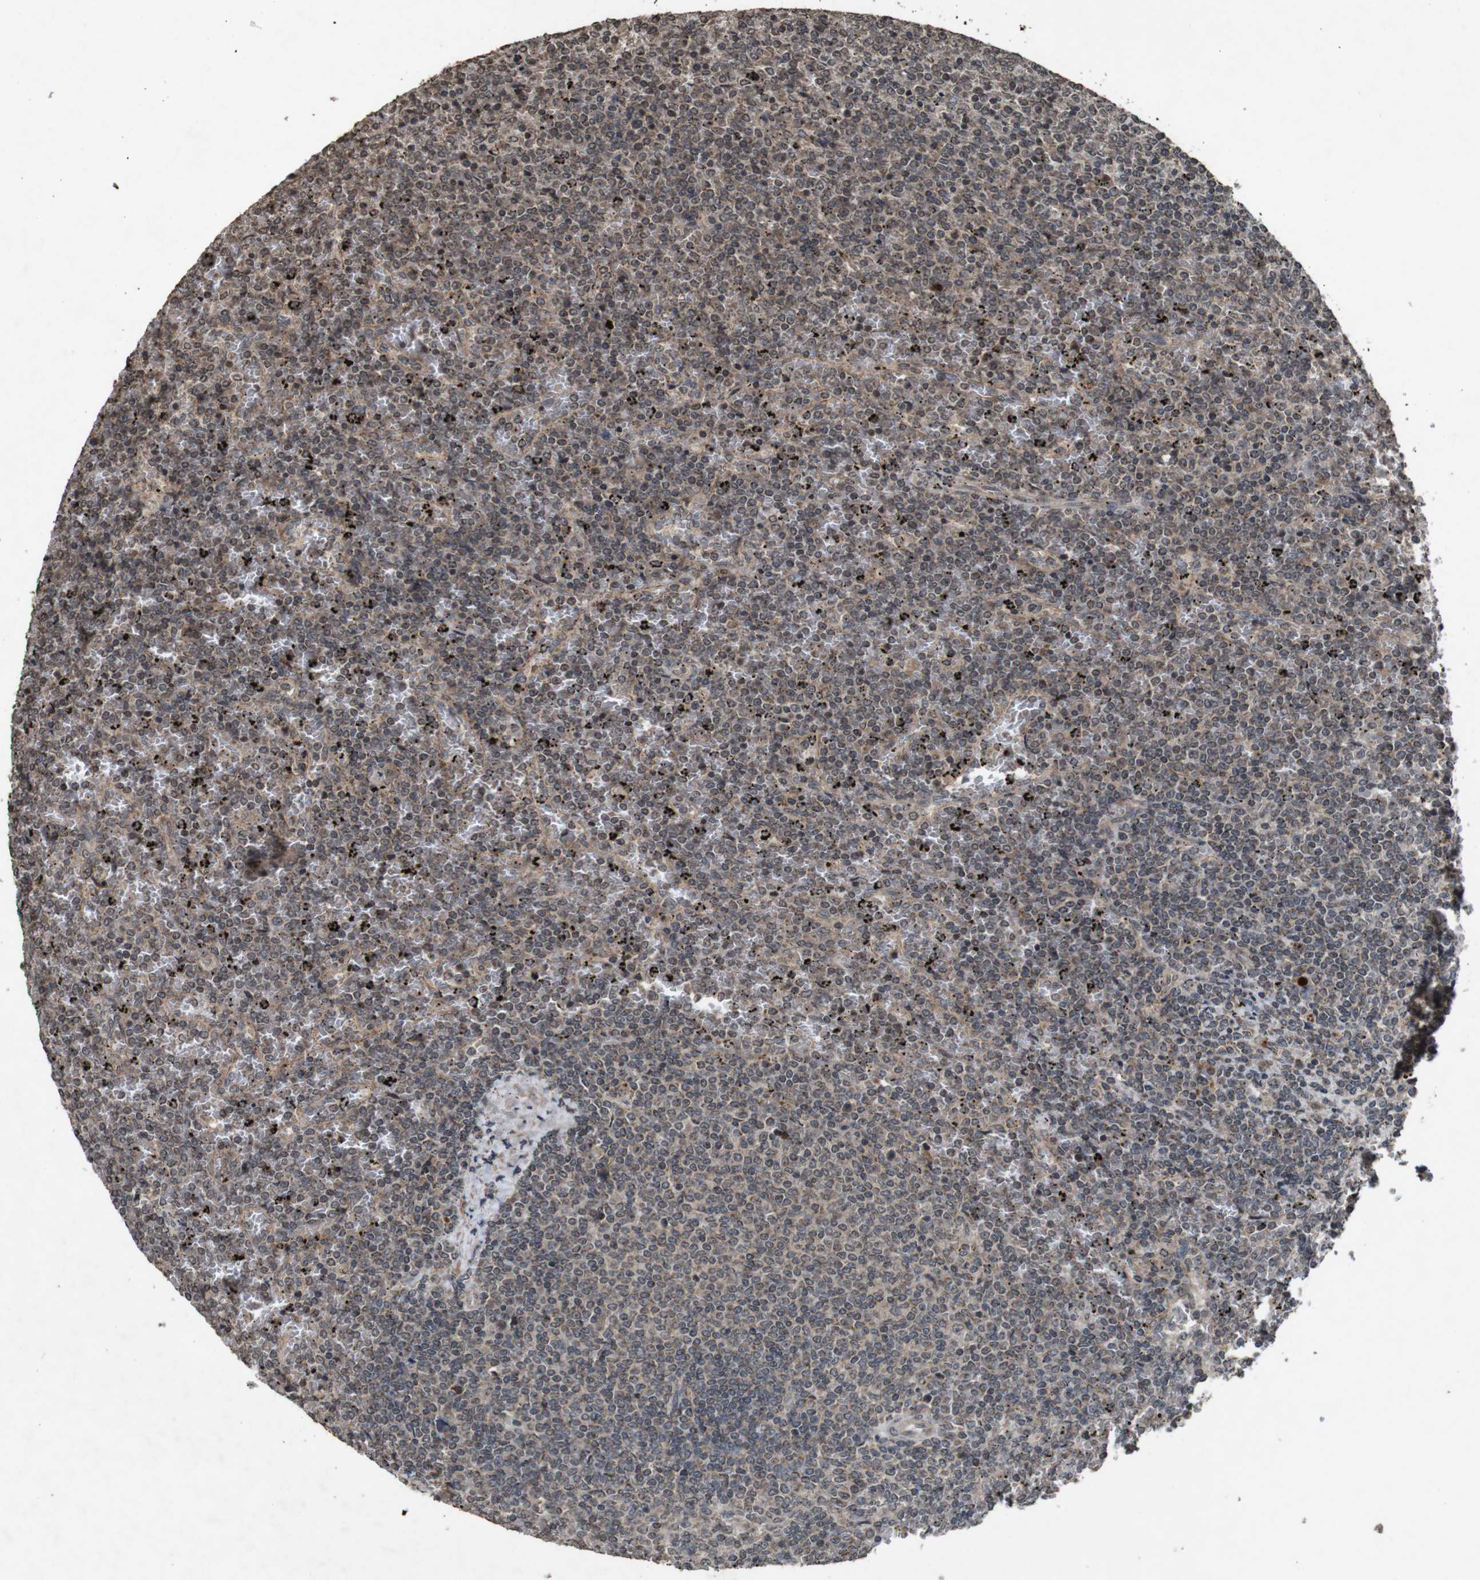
{"staining": {"intensity": "weak", "quantity": "<25%", "location": "cytoplasmic/membranous,nuclear"}, "tissue": "lymphoma", "cell_type": "Tumor cells", "image_type": "cancer", "snomed": [{"axis": "morphology", "description": "Malignant lymphoma, non-Hodgkin's type, Low grade"}, {"axis": "topography", "description": "Spleen"}], "caption": "A micrograph of lymphoma stained for a protein shows no brown staining in tumor cells.", "gene": "SORL1", "patient": {"sex": "female", "age": 77}}